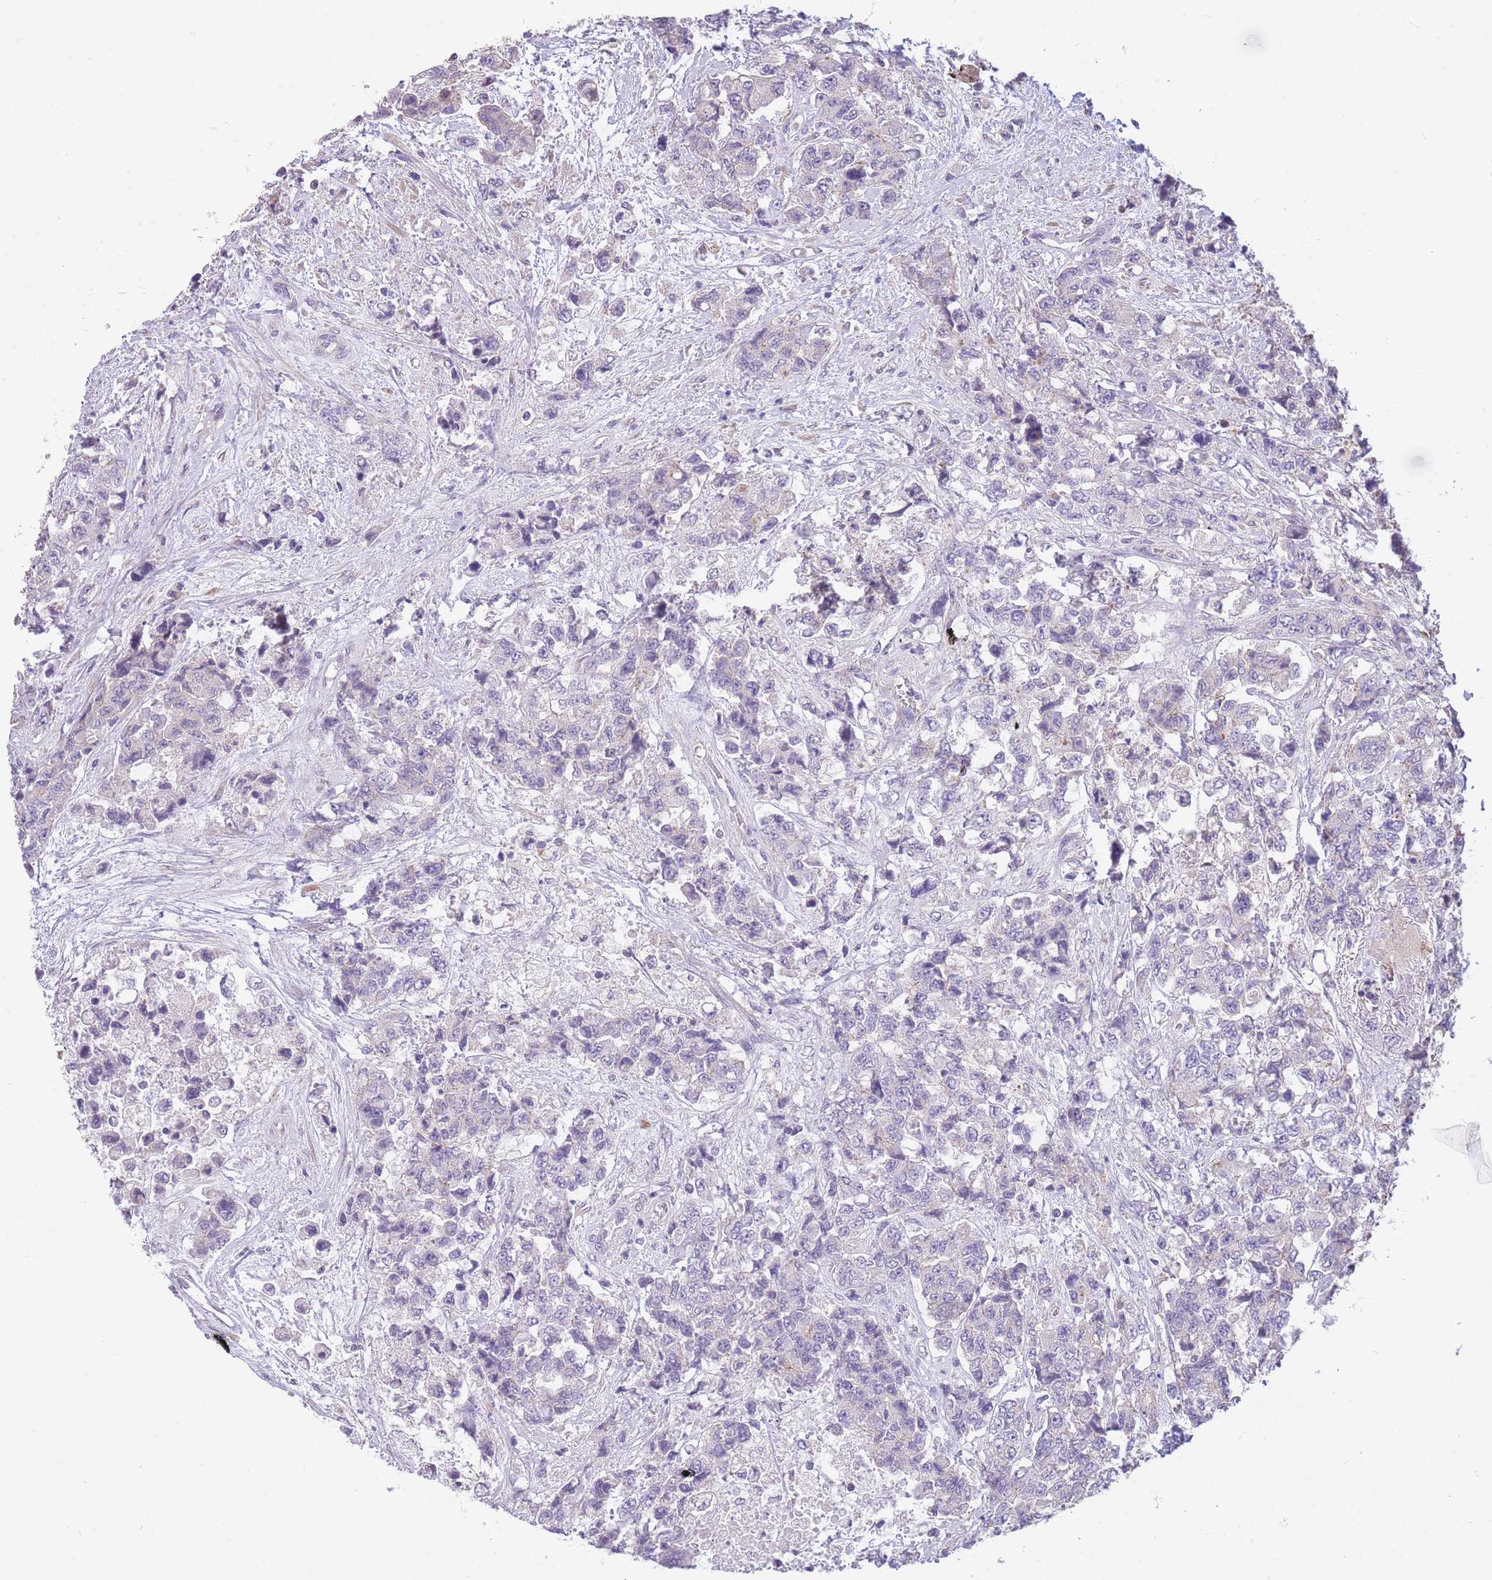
{"staining": {"intensity": "negative", "quantity": "none", "location": "none"}, "tissue": "urothelial cancer", "cell_type": "Tumor cells", "image_type": "cancer", "snomed": [{"axis": "morphology", "description": "Urothelial carcinoma, High grade"}, {"axis": "topography", "description": "Urinary bladder"}], "caption": "The IHC image has no significant positivity in tumor cells of high-grade urothelial carcinoma tissue. (DAB (3,3'-diaminobenzidine) immunohistochemistry visualized using brightfield microscopy, high magnification).", "gene": "OR5T1", "patient": {"sex": "female", "age": 78}}